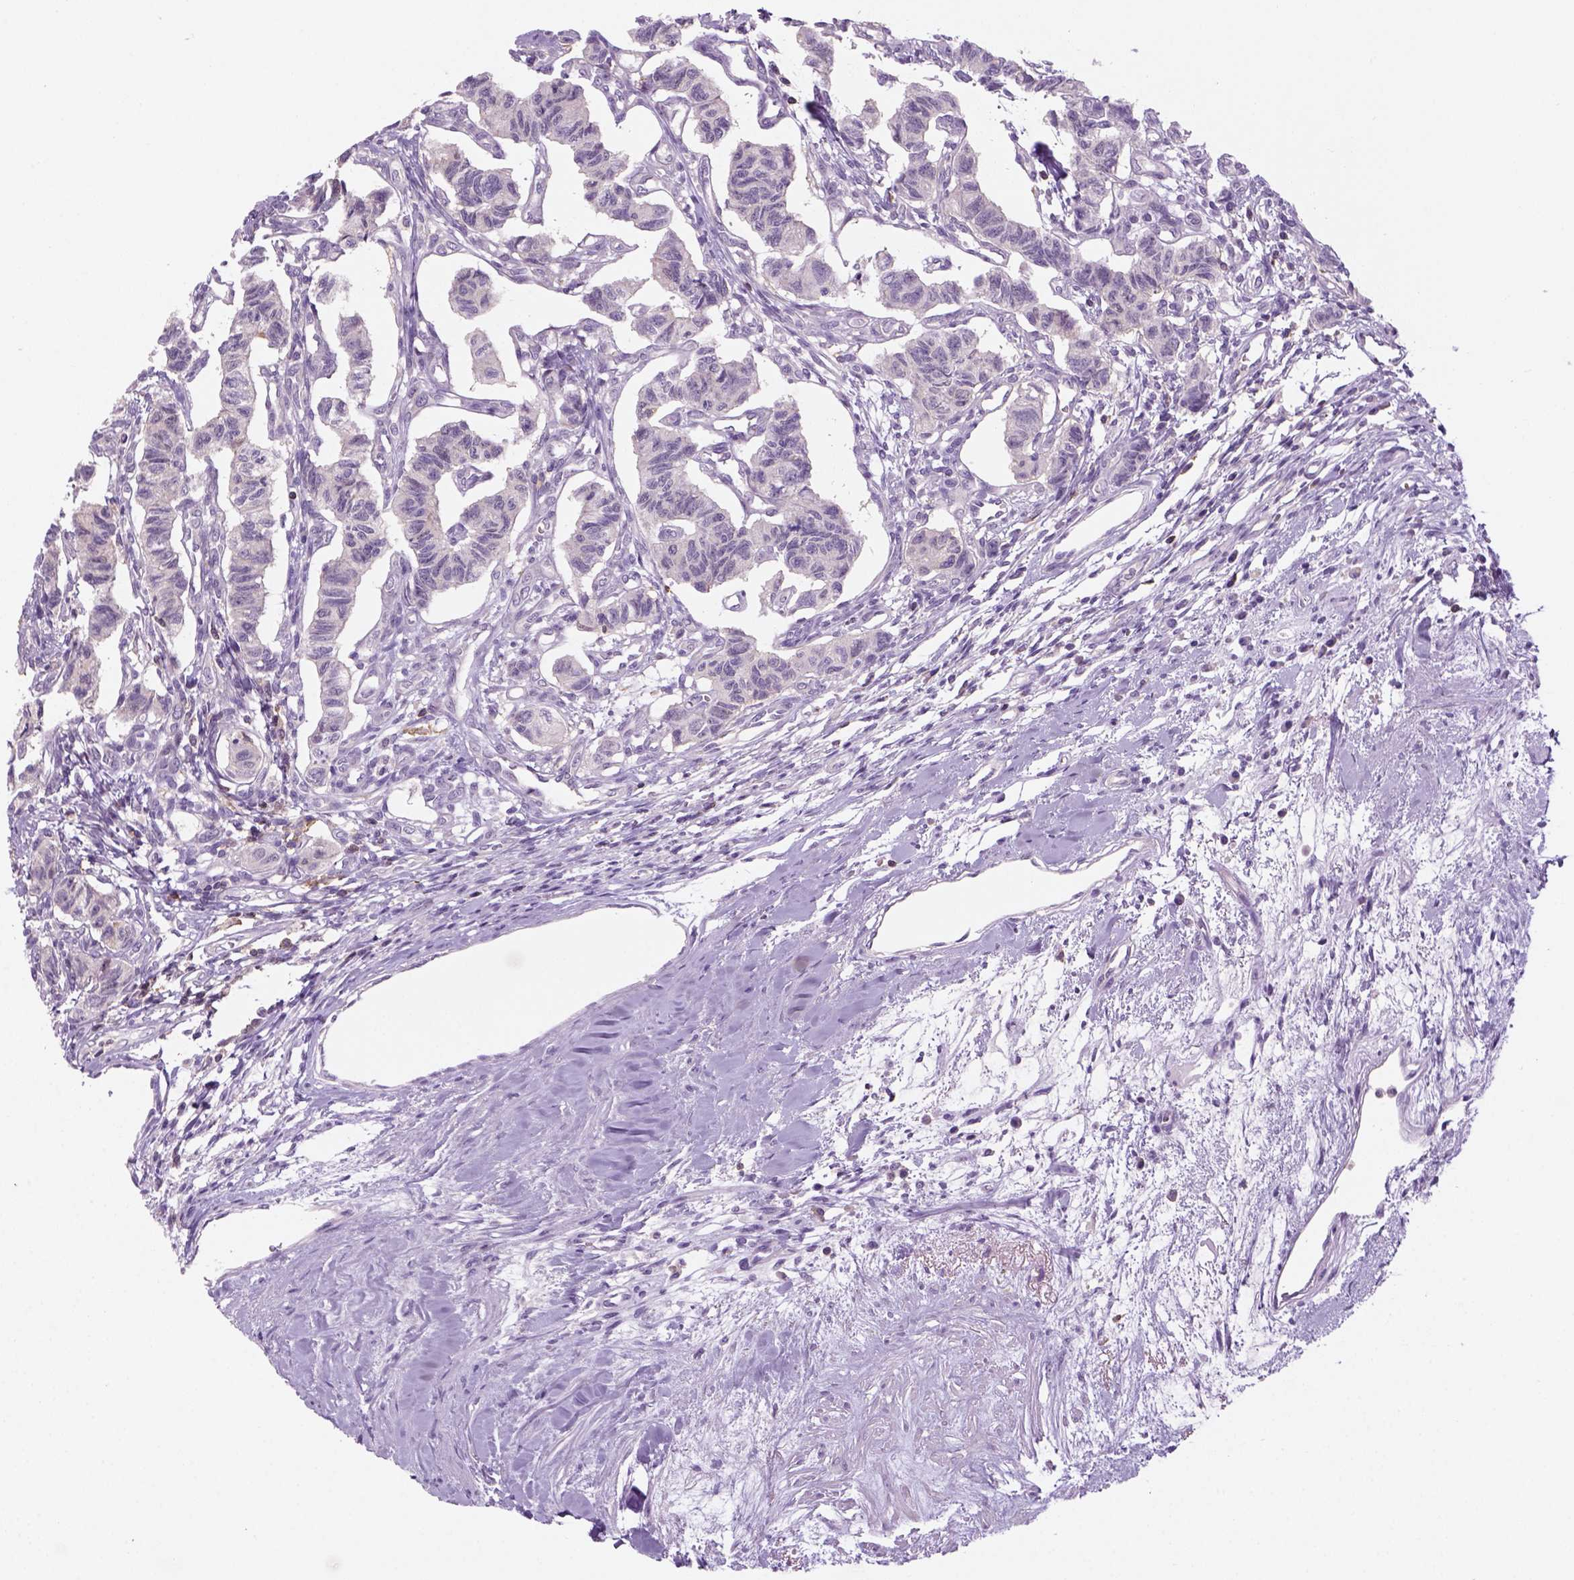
{"staining": {"intensity": "negative", "quantity": "none", "location": "none"}, "tissue": "carcinoid", "cell_type": "Tumor cells", "image_type": "cancer", "snomed": [{"axis": "morphology", "description": "Carcinoid, malignant, NOS"}, {"axis": "topography", "description": "Kidney"}], "caption": "This is an immunohistochemistry histopathology image of human malignant carcinoid. There is no positivity in tumor cells.", "gene": "GOT1", "patient": {"sex": "female", "age": 41}}